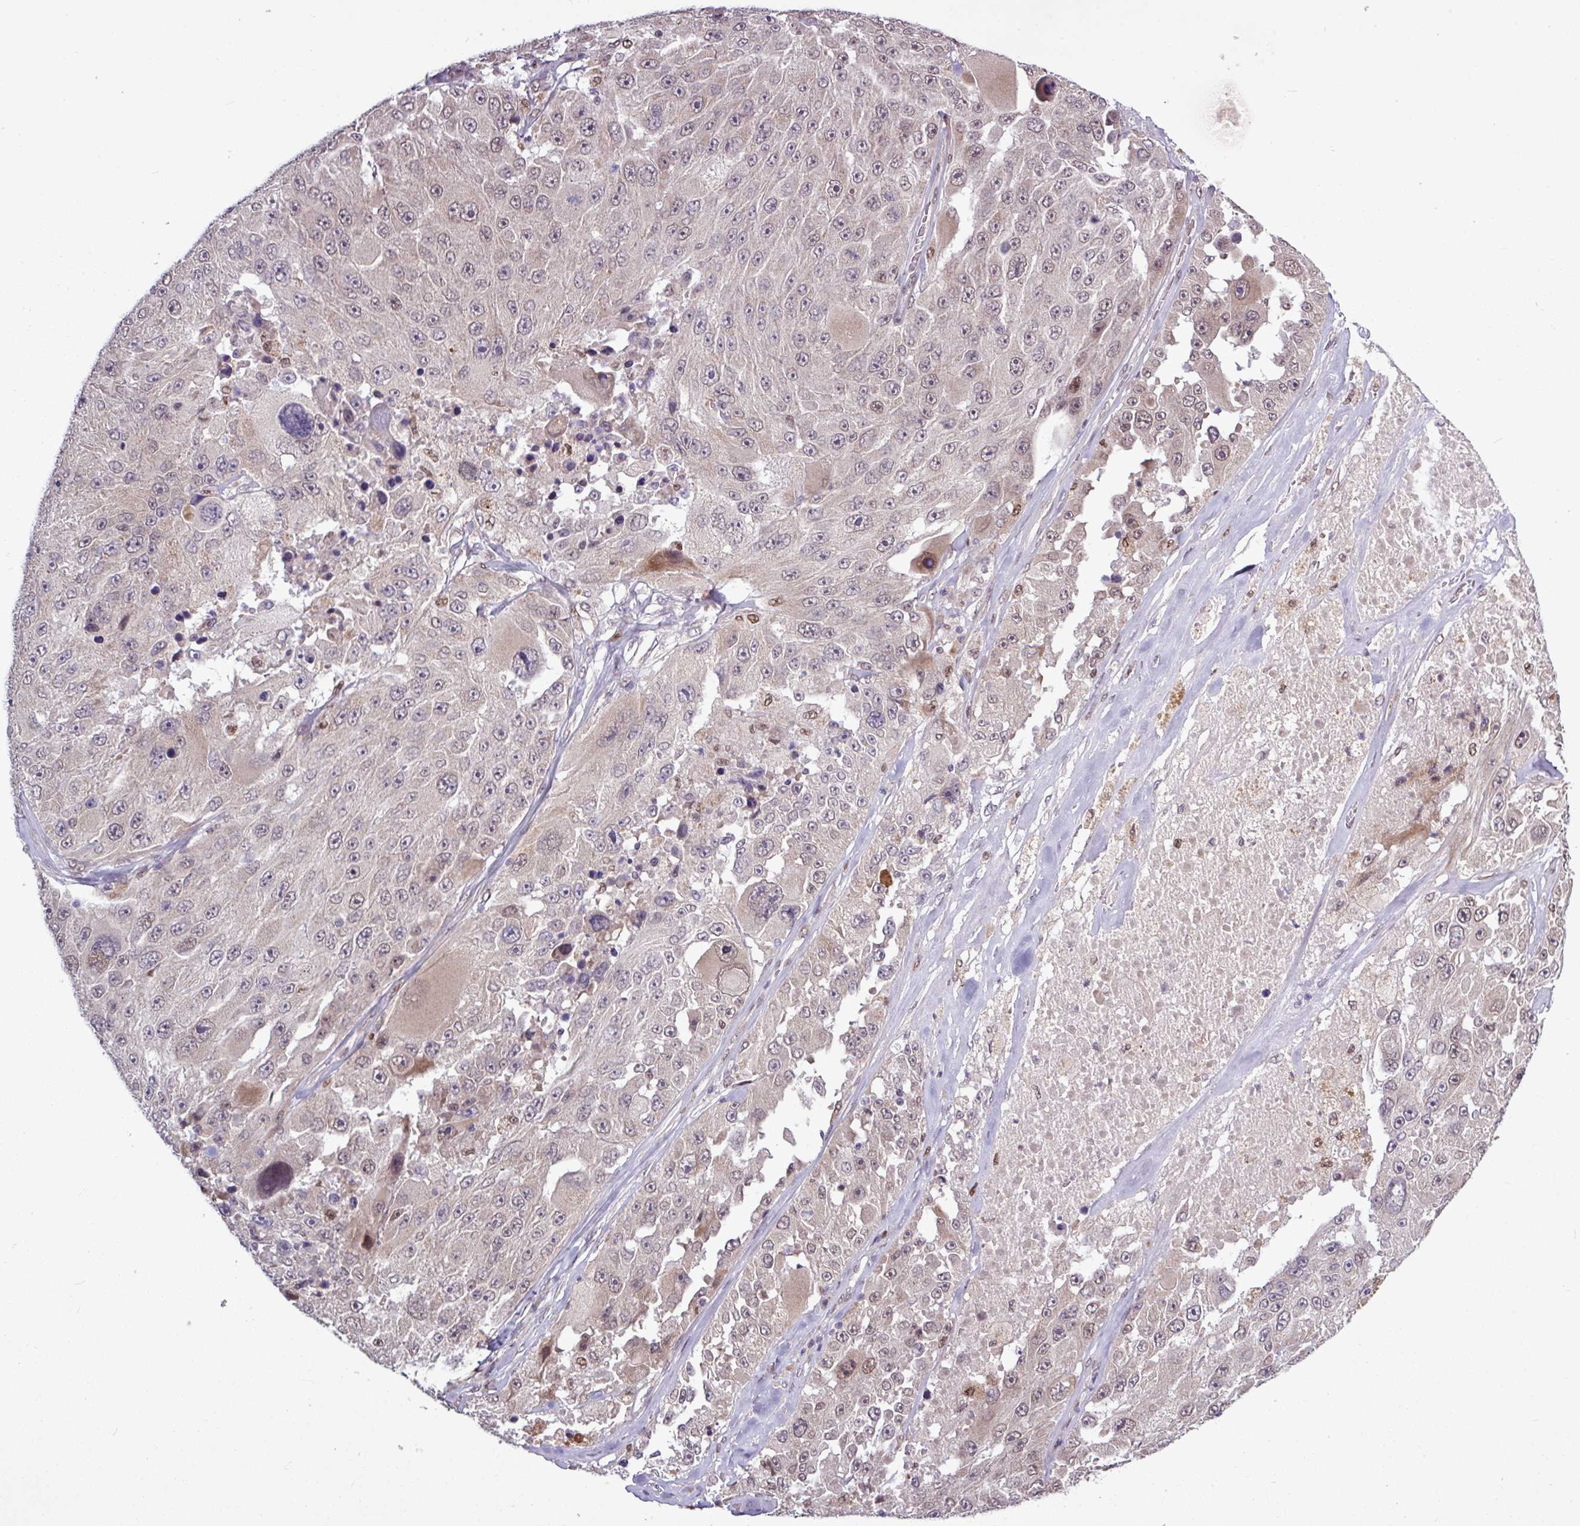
{"staining": {"intensity": "negative", "quantity": "none", "location": "none"}, "tissue": "melanoma", "cell_type": "Tumor cells", "image_type": "cancer", "snomed": [{"axis": "morphology", "description": "Malignant melanoma, Metastatic site"}, {"axis": "topography", "description": "Lymph node"}], "caption": "Tumor cells are negative for brown protein staining in melanoma.", "gene": "SKIC2", "patient": {"sex": "male", "age": 62}}